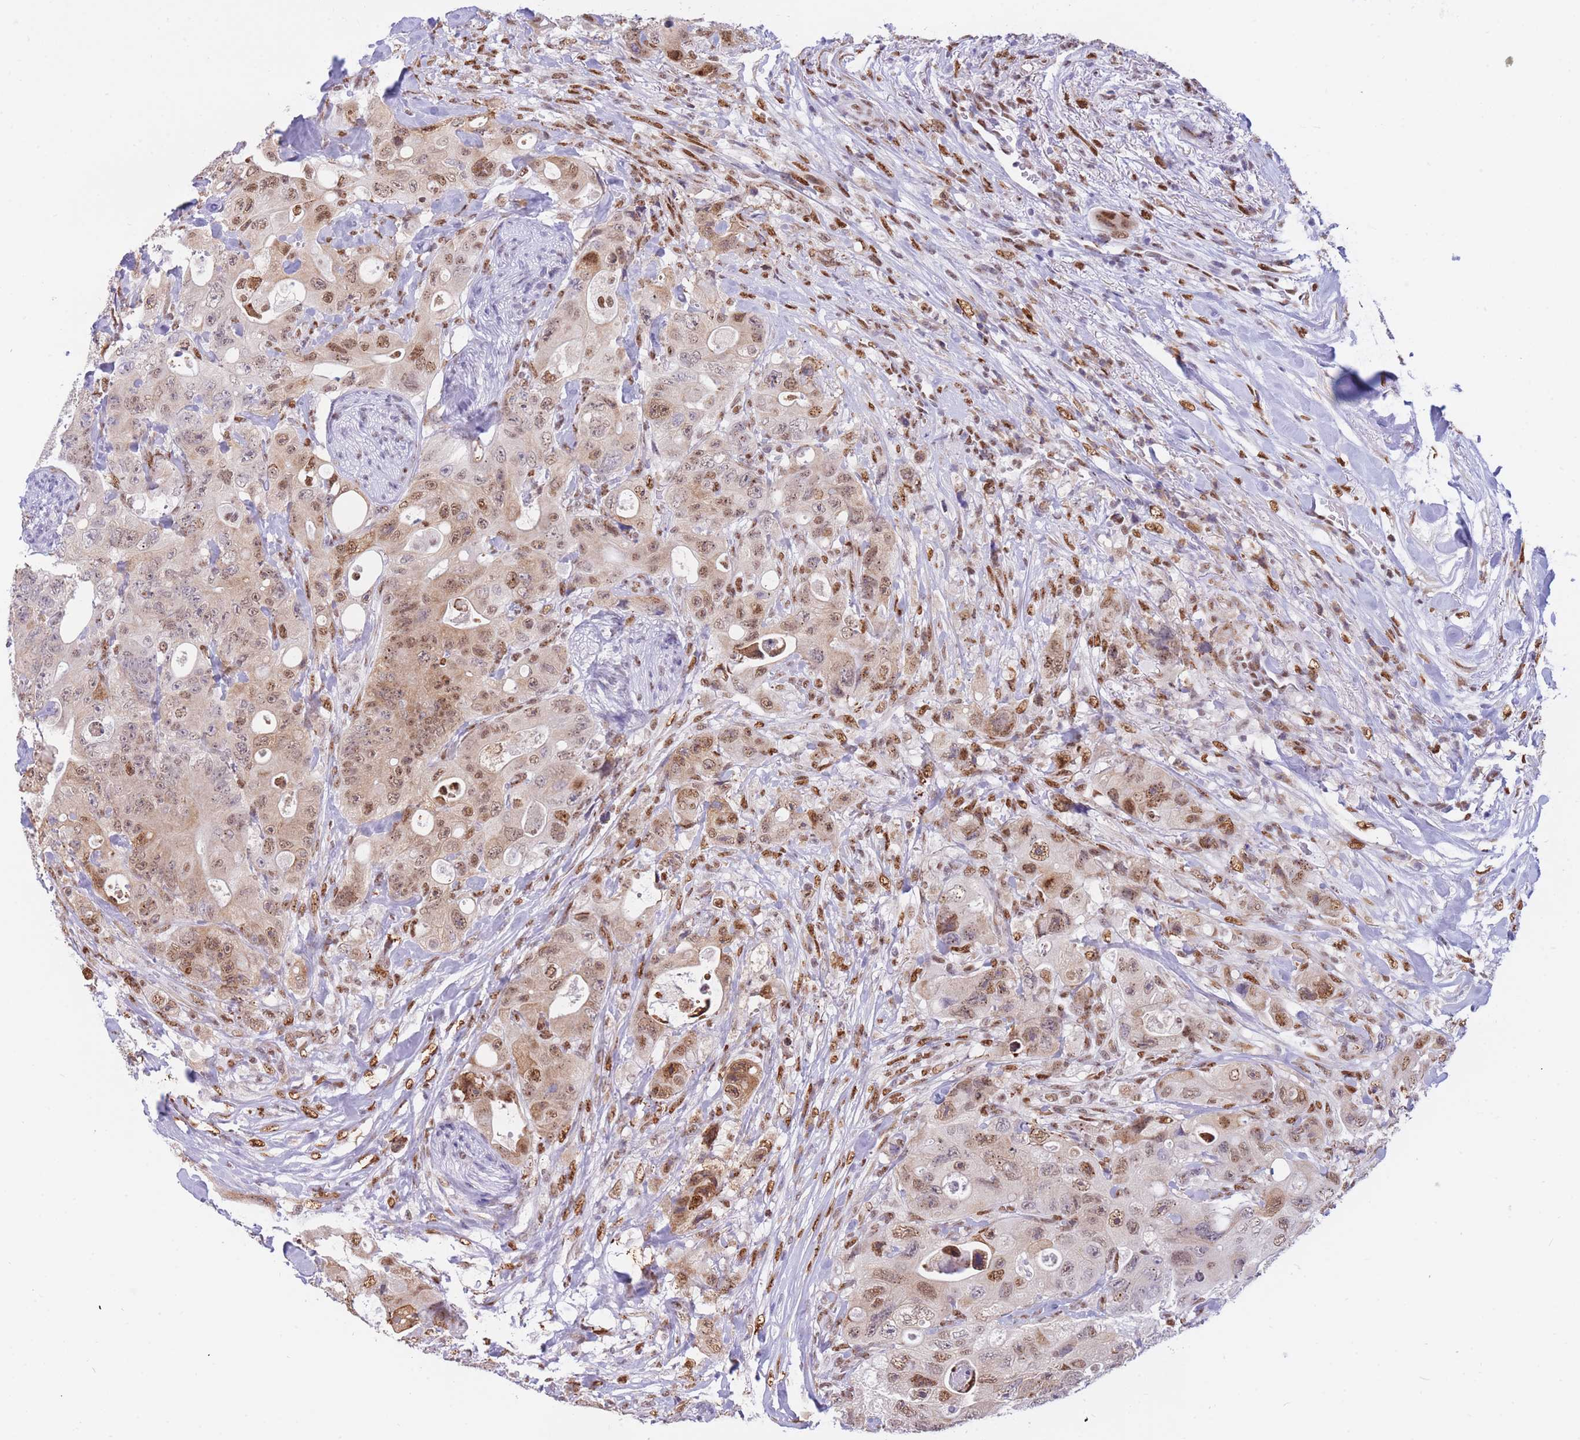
{"staining": {"intensity": "moderate", "quantity": ">75%", "location": "cytoplasmic/membranous,nuclear"}, "tissue": "colorectal cancer", "cell_type": "Tumor cells", "image_type": "cancer", "snomed": [{"axis": "morphology", "description": "Adenocarcinoma, NOS"}, {"axis": "topography", "description": "Colon"}], "caption": "The immunohistochemical stain highlights moderate cytoplasmic/membranous and nuclear positivity in tumor cells of adenocarcinoma (colorectal) tissue. The protein of interest is shown in brown color, while the nuclei are stained blue.", "gene": "FAM153A", "patient": {"sex": "female", "age": 46}}